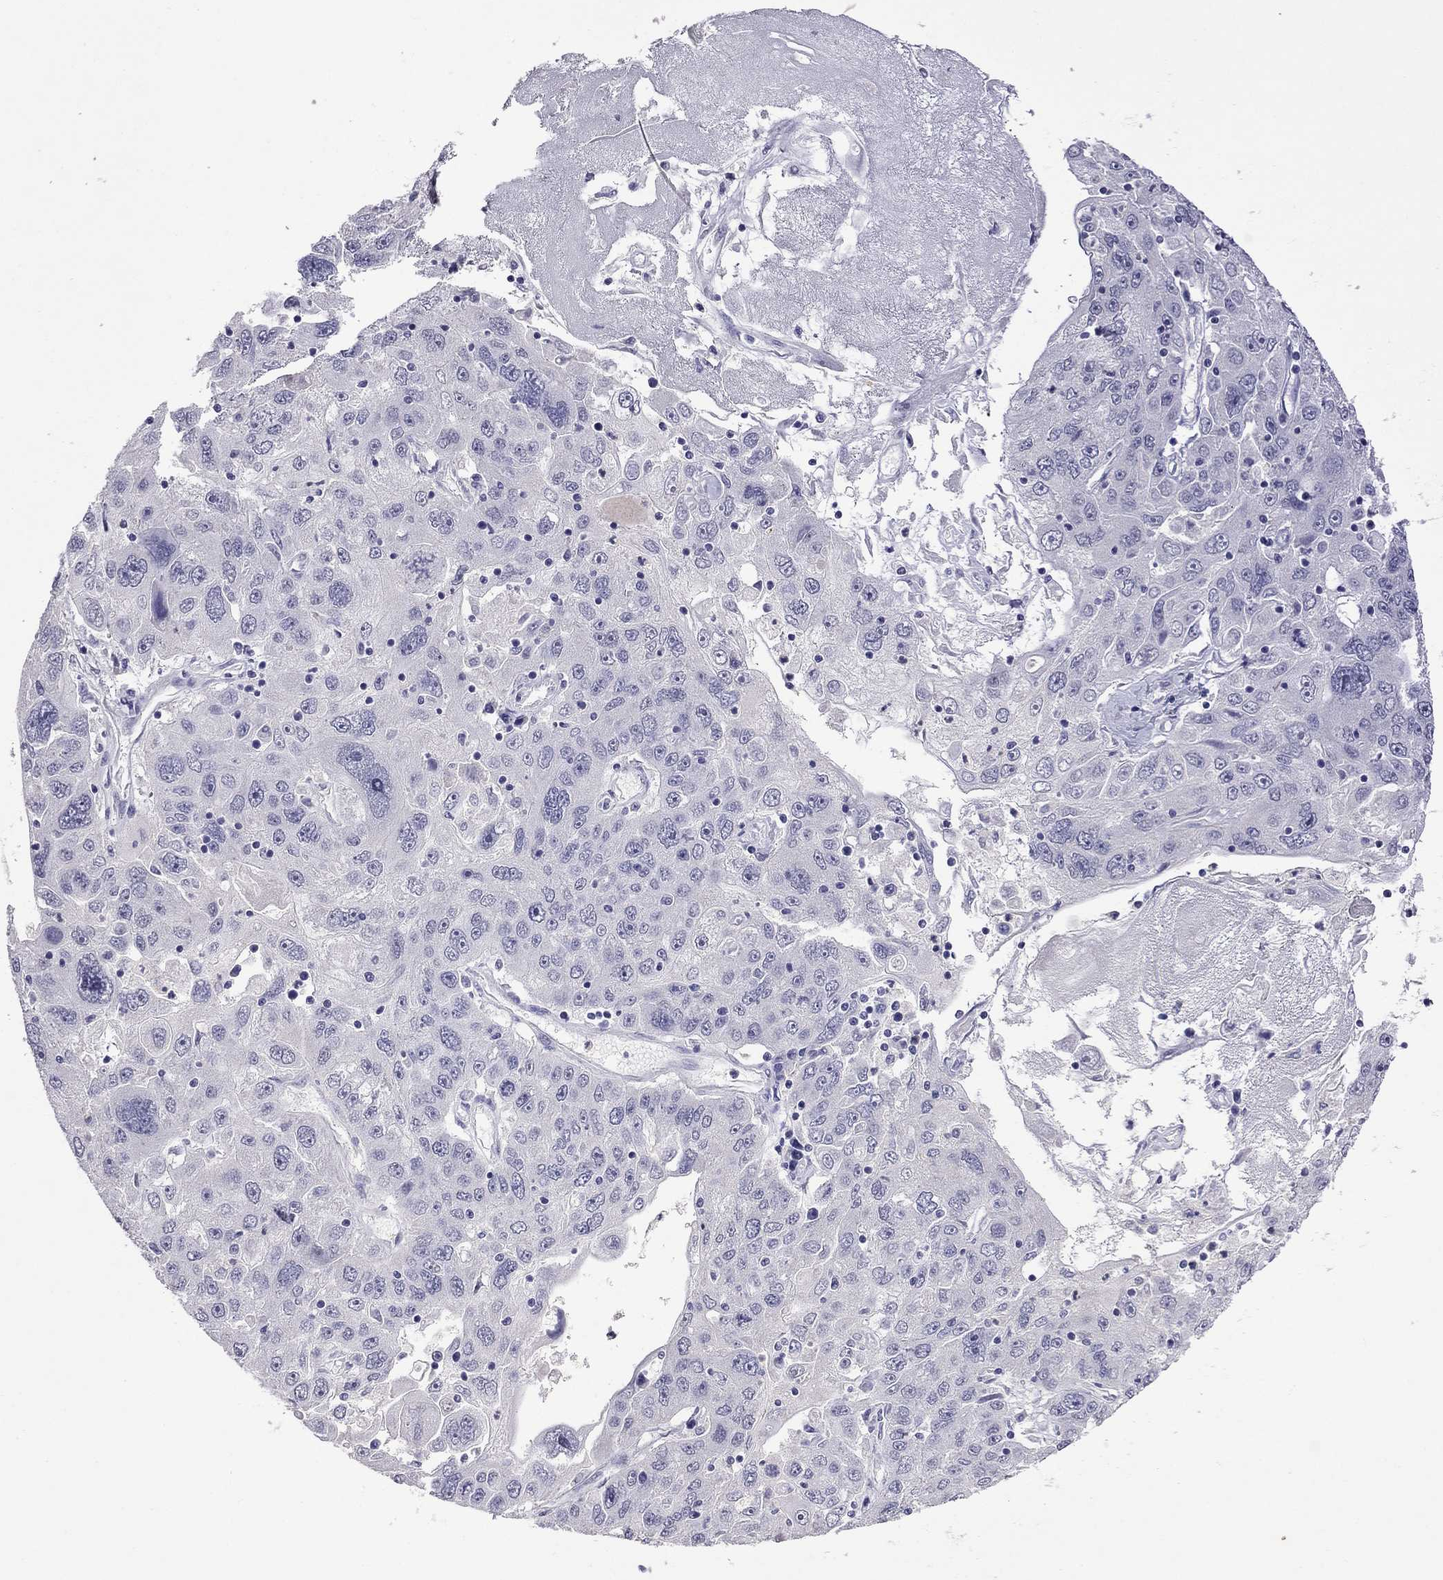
{"staining": {"intensity": "negative", "quantity": "none", "location": "none"}, "tissue": "stomach cancer", "cell_type": "Tumor cells", "image_type": "cancer", "snomed": [{"axis": "morphology", "description": "Adenocarcinoma, NOS"}, {"axis": "topography", "description": "Stomach"}], "caption": "DAB (3,3'-diaminobenzidine) immunohistochemical staining of human stomach adenocarcinoma demonstrates no significant staining in tumor cells.", "gene": "STAR", "patient": {"sex": "male", "age": 56}}